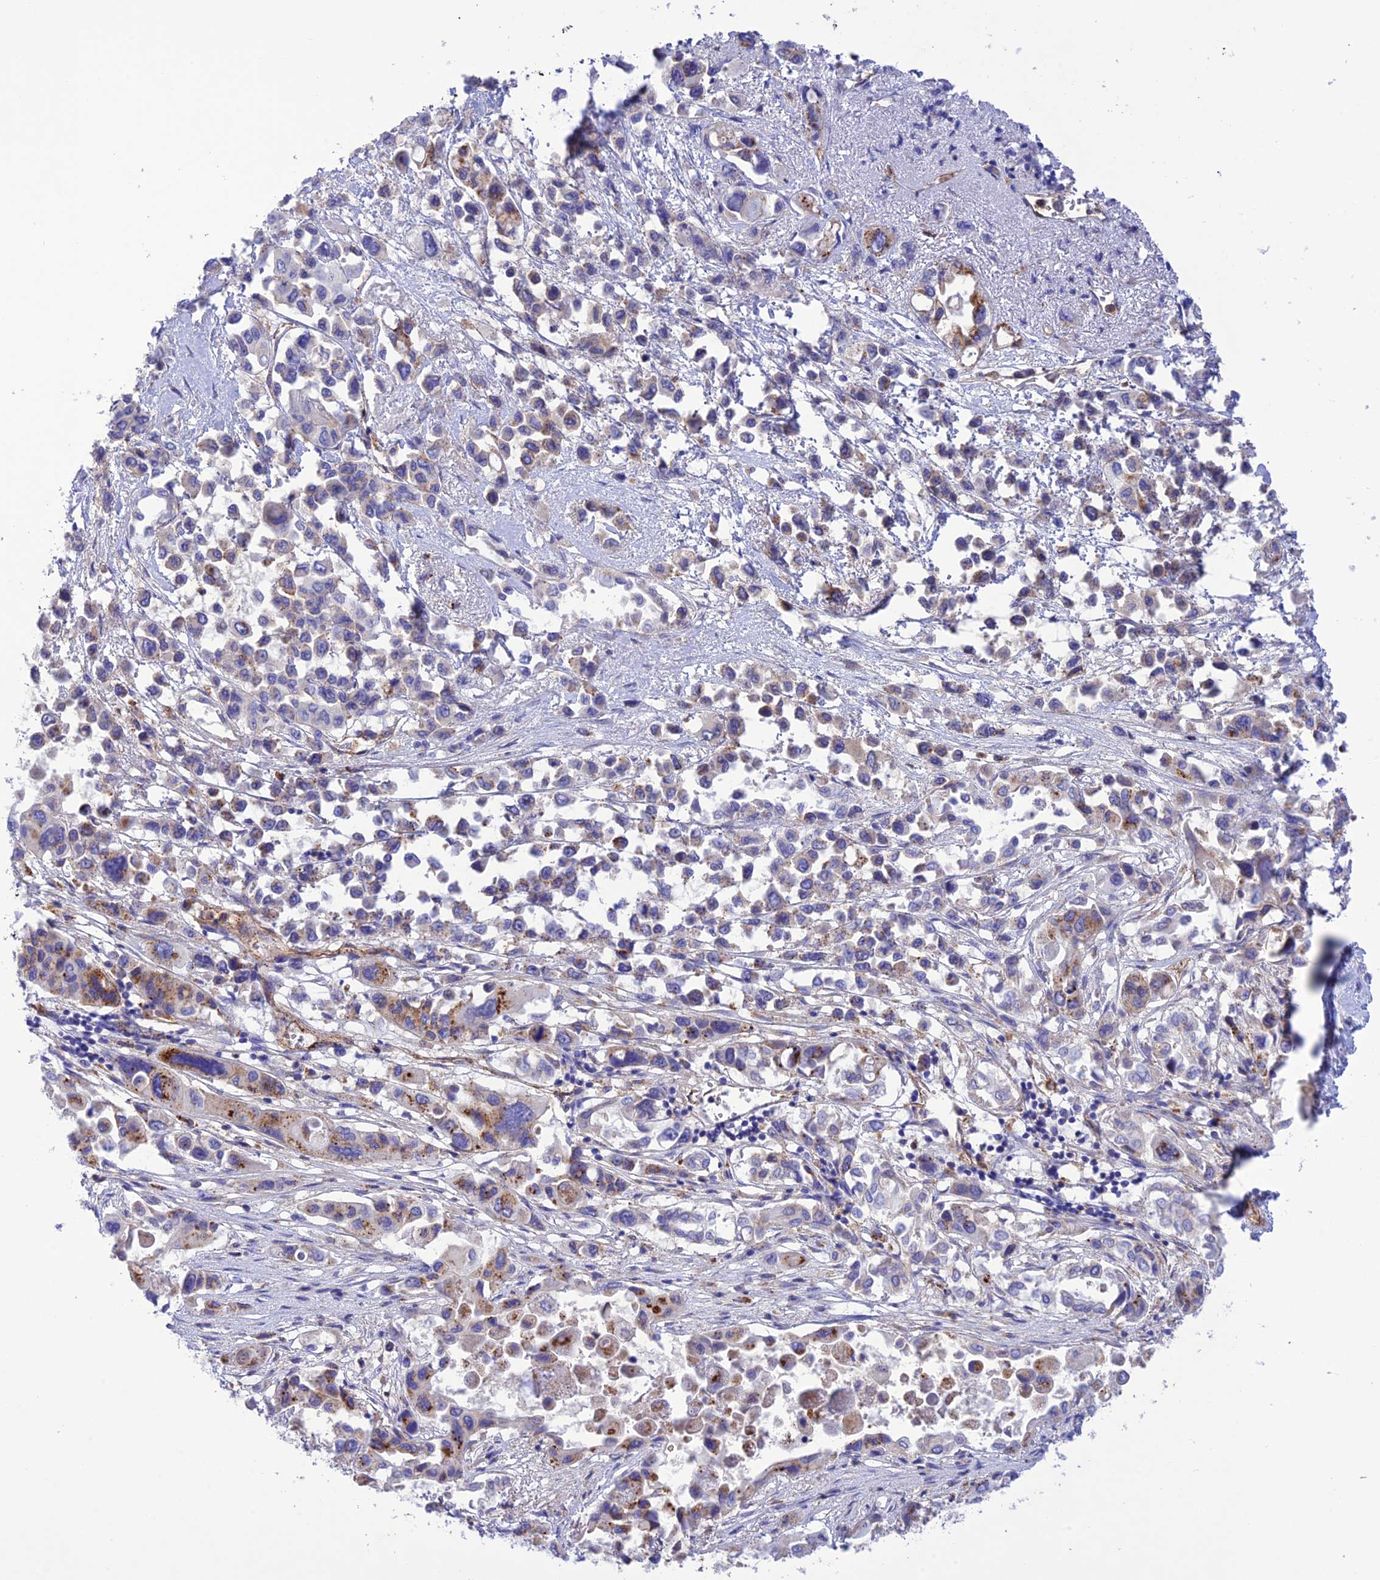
{"staining": {"intensity": "moderate", "quantity": "<25%", "location": "cytoplasmic/membranous"}, "tissue": "pancreatic cancer", "cell_type": "Tumor cells", "image_type": "cancer", "snomed": [{"axis": "morphology", "description": "Adenocarcinoma, NOS"}, {"axis": "topography", "description": "Pancreas"}], "caption": "Brown immunohistochemical staining in pancreatic cancer exhibits moderate cytoplasmic/membranous positivity in about <25% of tumor cells.", "gene": "CHSY3", "patient": {"sex": "male", "age": 92}}